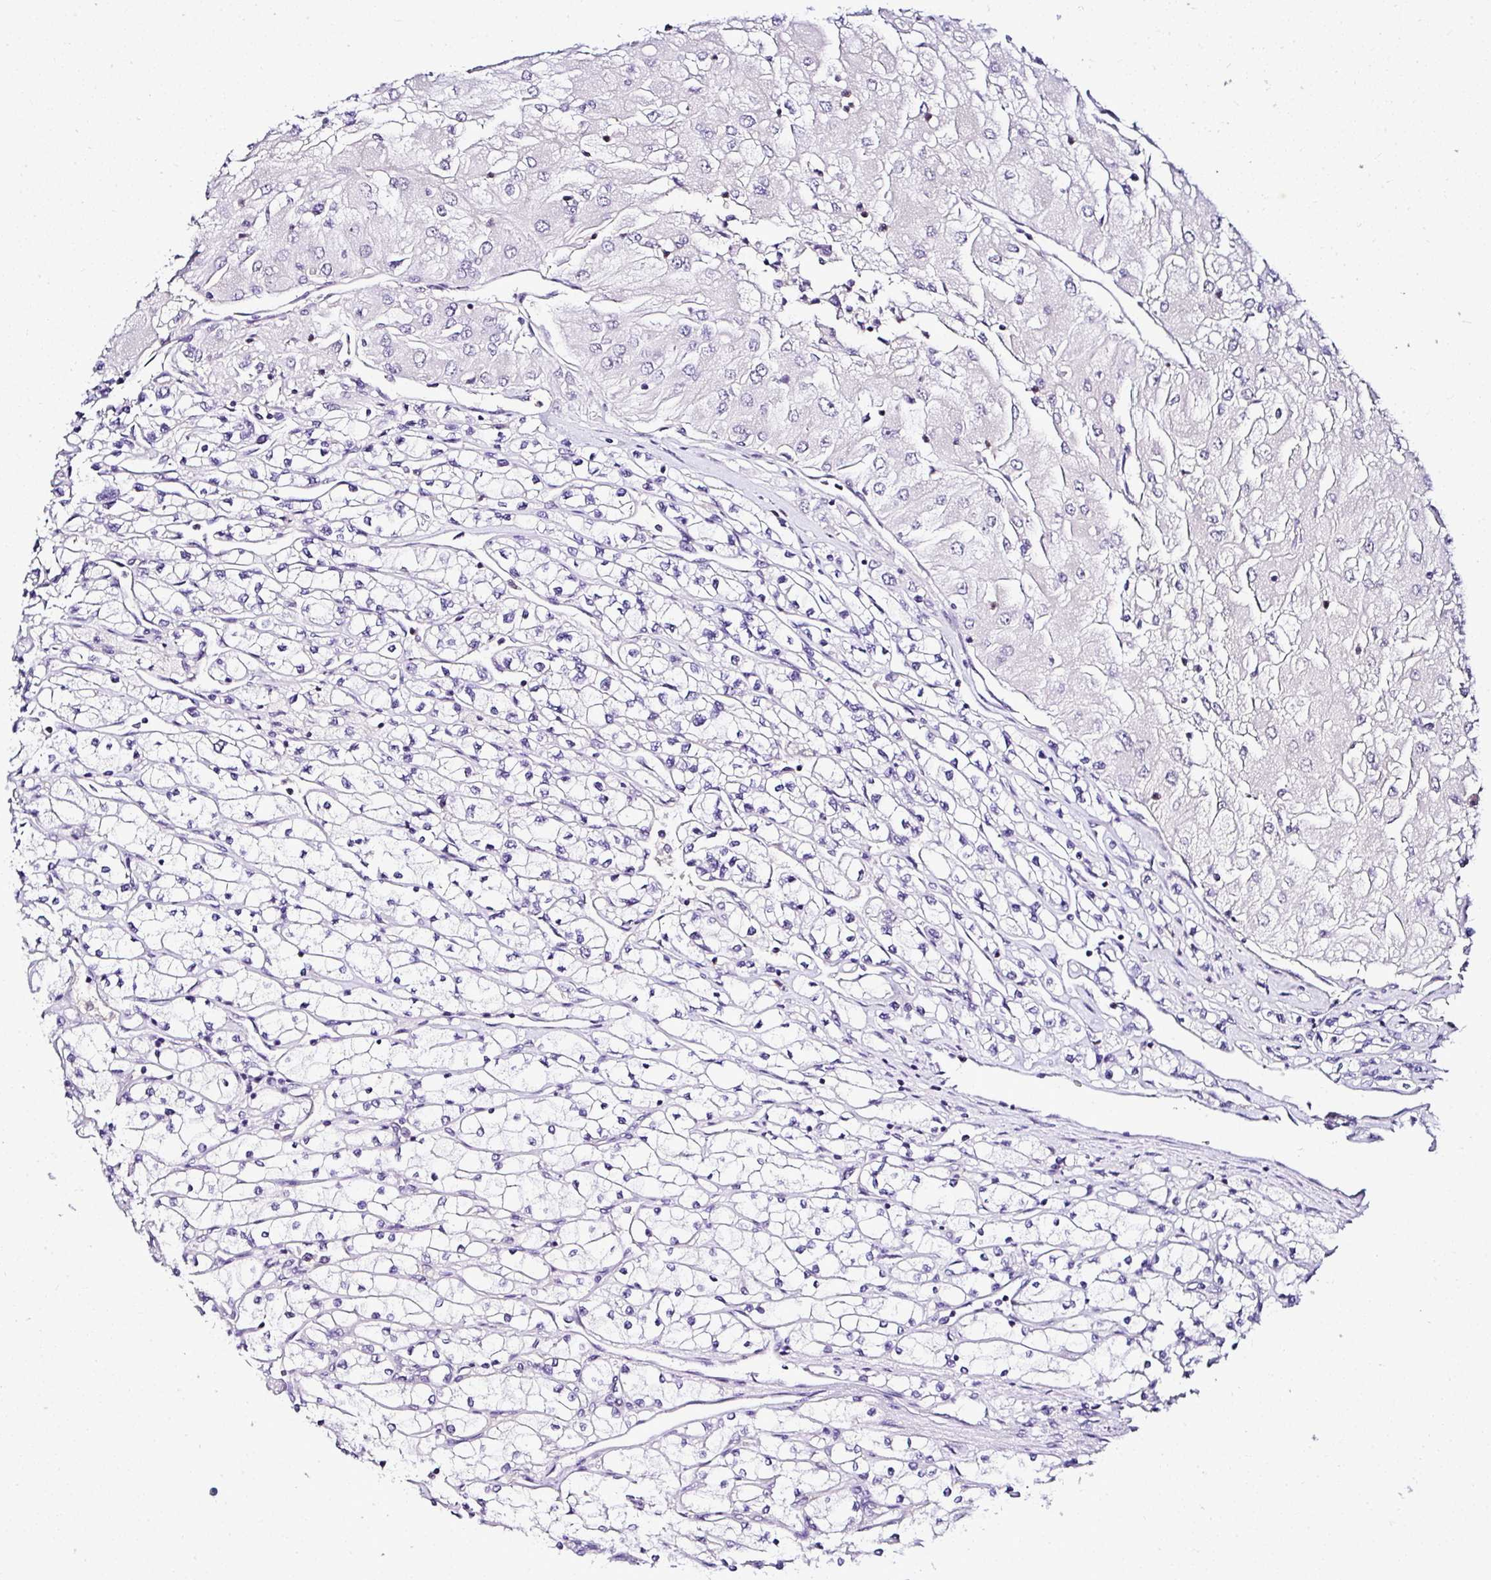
{"staining": {"intensity": "negative", "quantity": "none", "location": "none"}, "tissue": "renal cancer", "cell_type": "Tumor cells", "image_type": "cancer", "snomed": [{"axis": "morphology", "description": "Adenocarcinoma, NOS"}, {"axis": "topography", "description": "Kidney"}], "caption": "DAB immunohistochemical staining of human renal cancer demonstrates no significant expression in tumor cells. (Stains: DAB (3,3'-diaminobenzidine) IHC with hematoxylin counter stain, Microscopy: brightfield microscopy at high magnification).", "gene": "DEPDC5", "patient": {"sex": "male", "age": 80}}